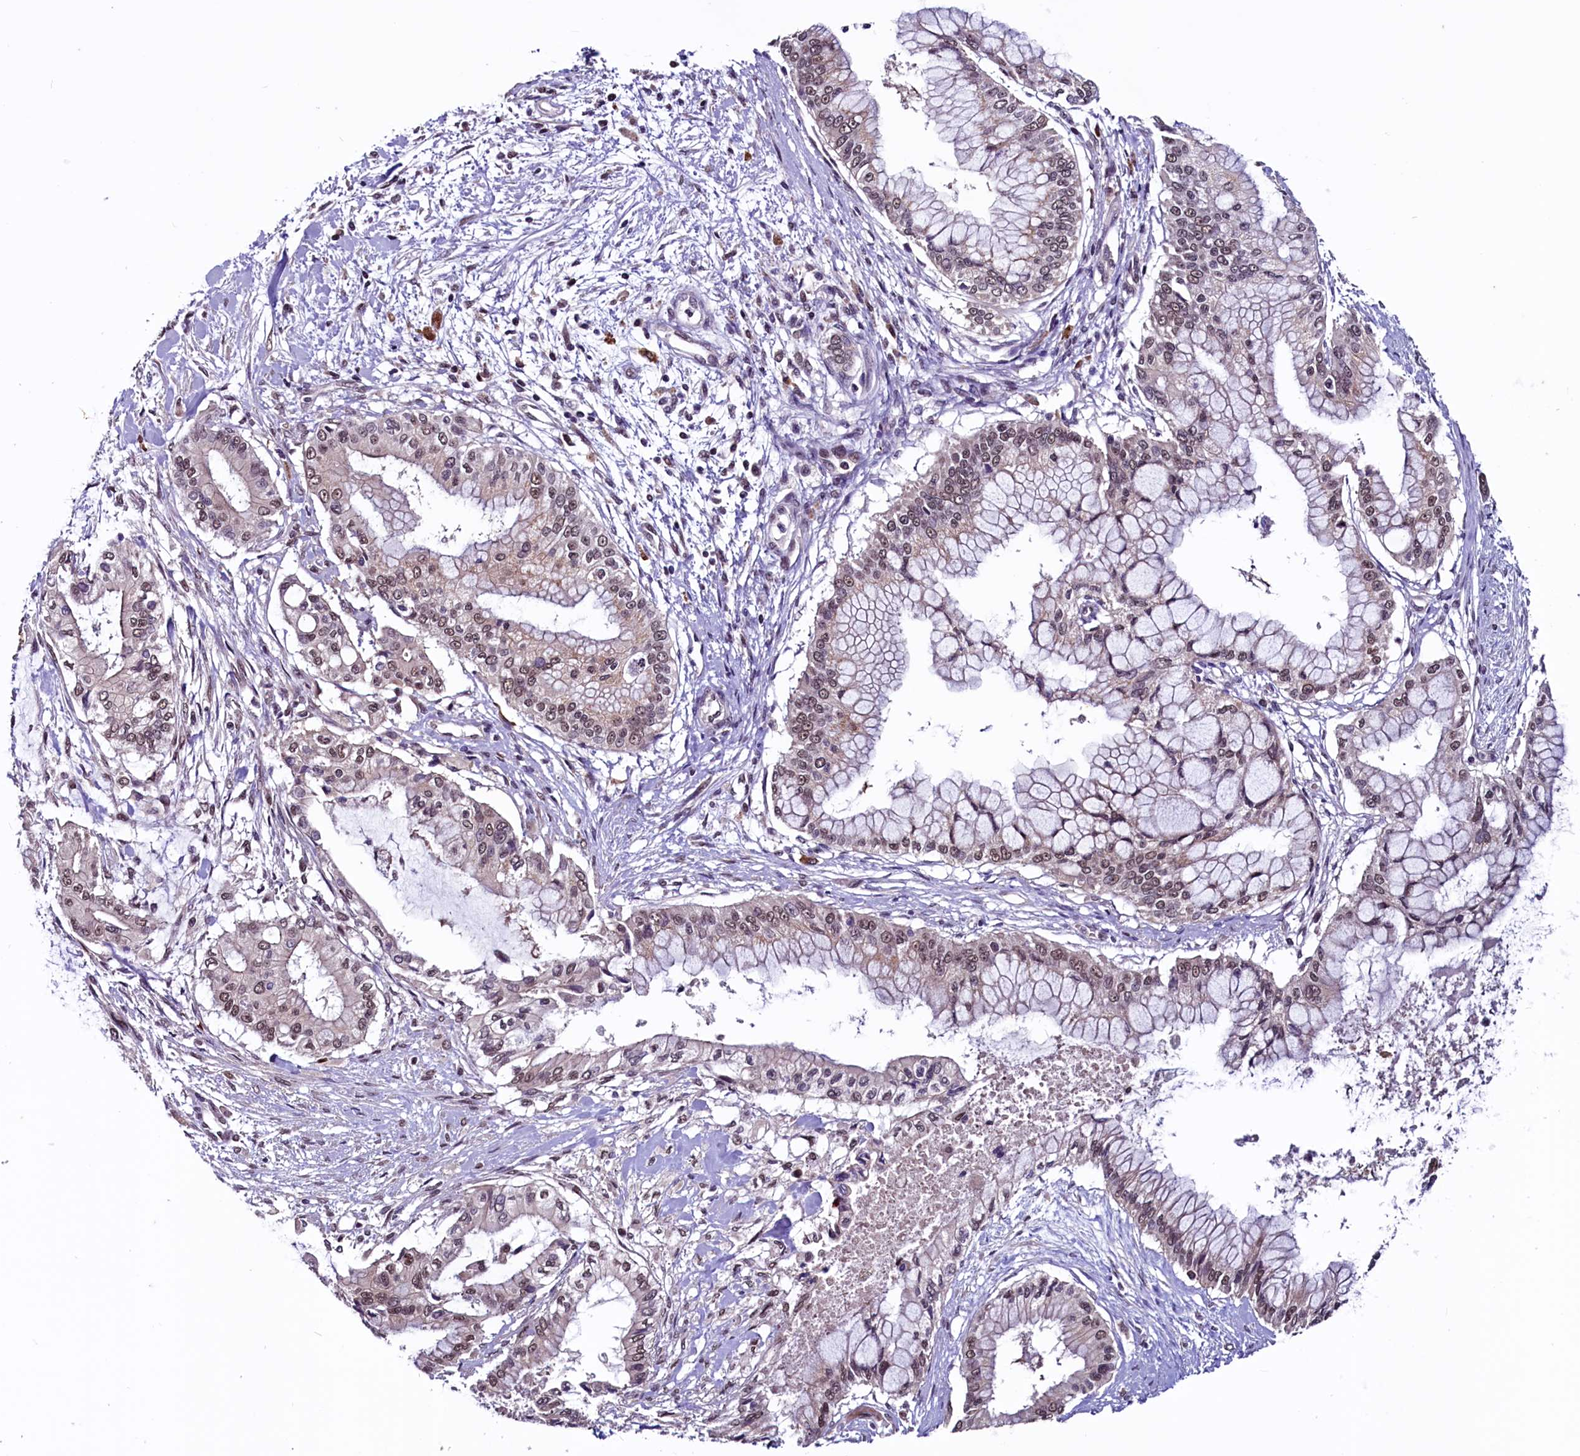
{"staining": {"intensity": "weak", "quantity": ">75%", "location": "nuclear"}, "tissue": "pancreatic cancer", "cell_type": "Tumor cells", "image_type": "cancer", "snomed": [{"axis": "morphology", "description": "Adenocarcinoma, NOS"}, {"axis": "topography", "description": "Pancreas"}], "caption": "Human pancreatic adenocarcinoma stained with a brown dye shows weak nuclear positive expression in about >75% of tumor cells.", "gene": "RNMT", "patient": {"sex": "male", "age": 46}}